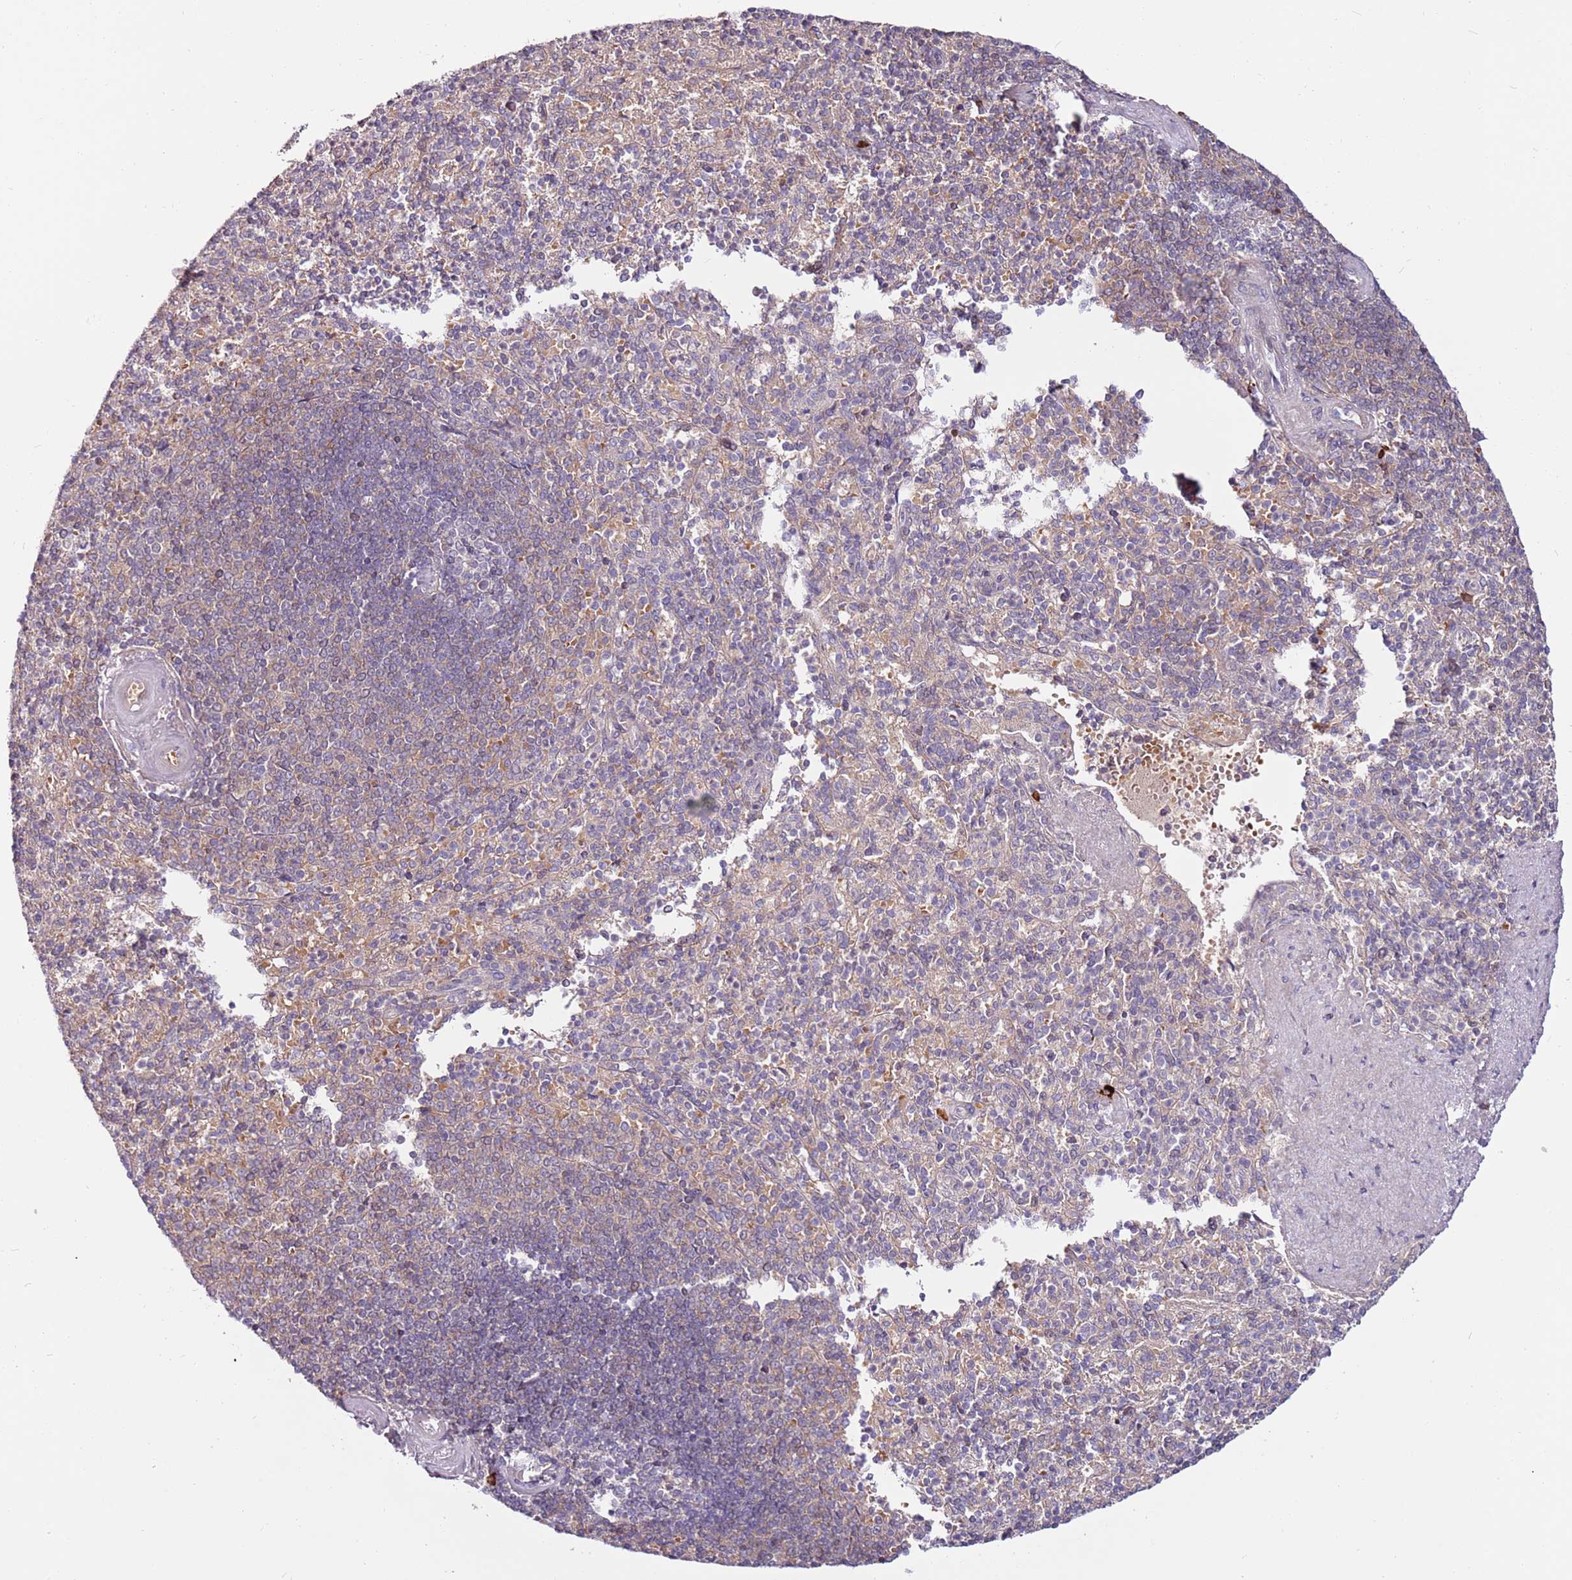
{"staining": {"intensity": "negative", "quantity": "none", "location": "none"}, "tissue": "spleen", "cell_type": "Cells in red pulp", "image_type": "normal", "snomed": [{"axis": "morphology", "description": "Normal tissue, NOS"}, {"axis": "topography", "description": "Spleen"}], "caption": "This is an immunohistochemistry (IHC) photomicrograph of unremarkable spleen. There is no staining in cells in red pulp.", "gene": "MTG2", "patient": {"sex": "male", "age": 82}}